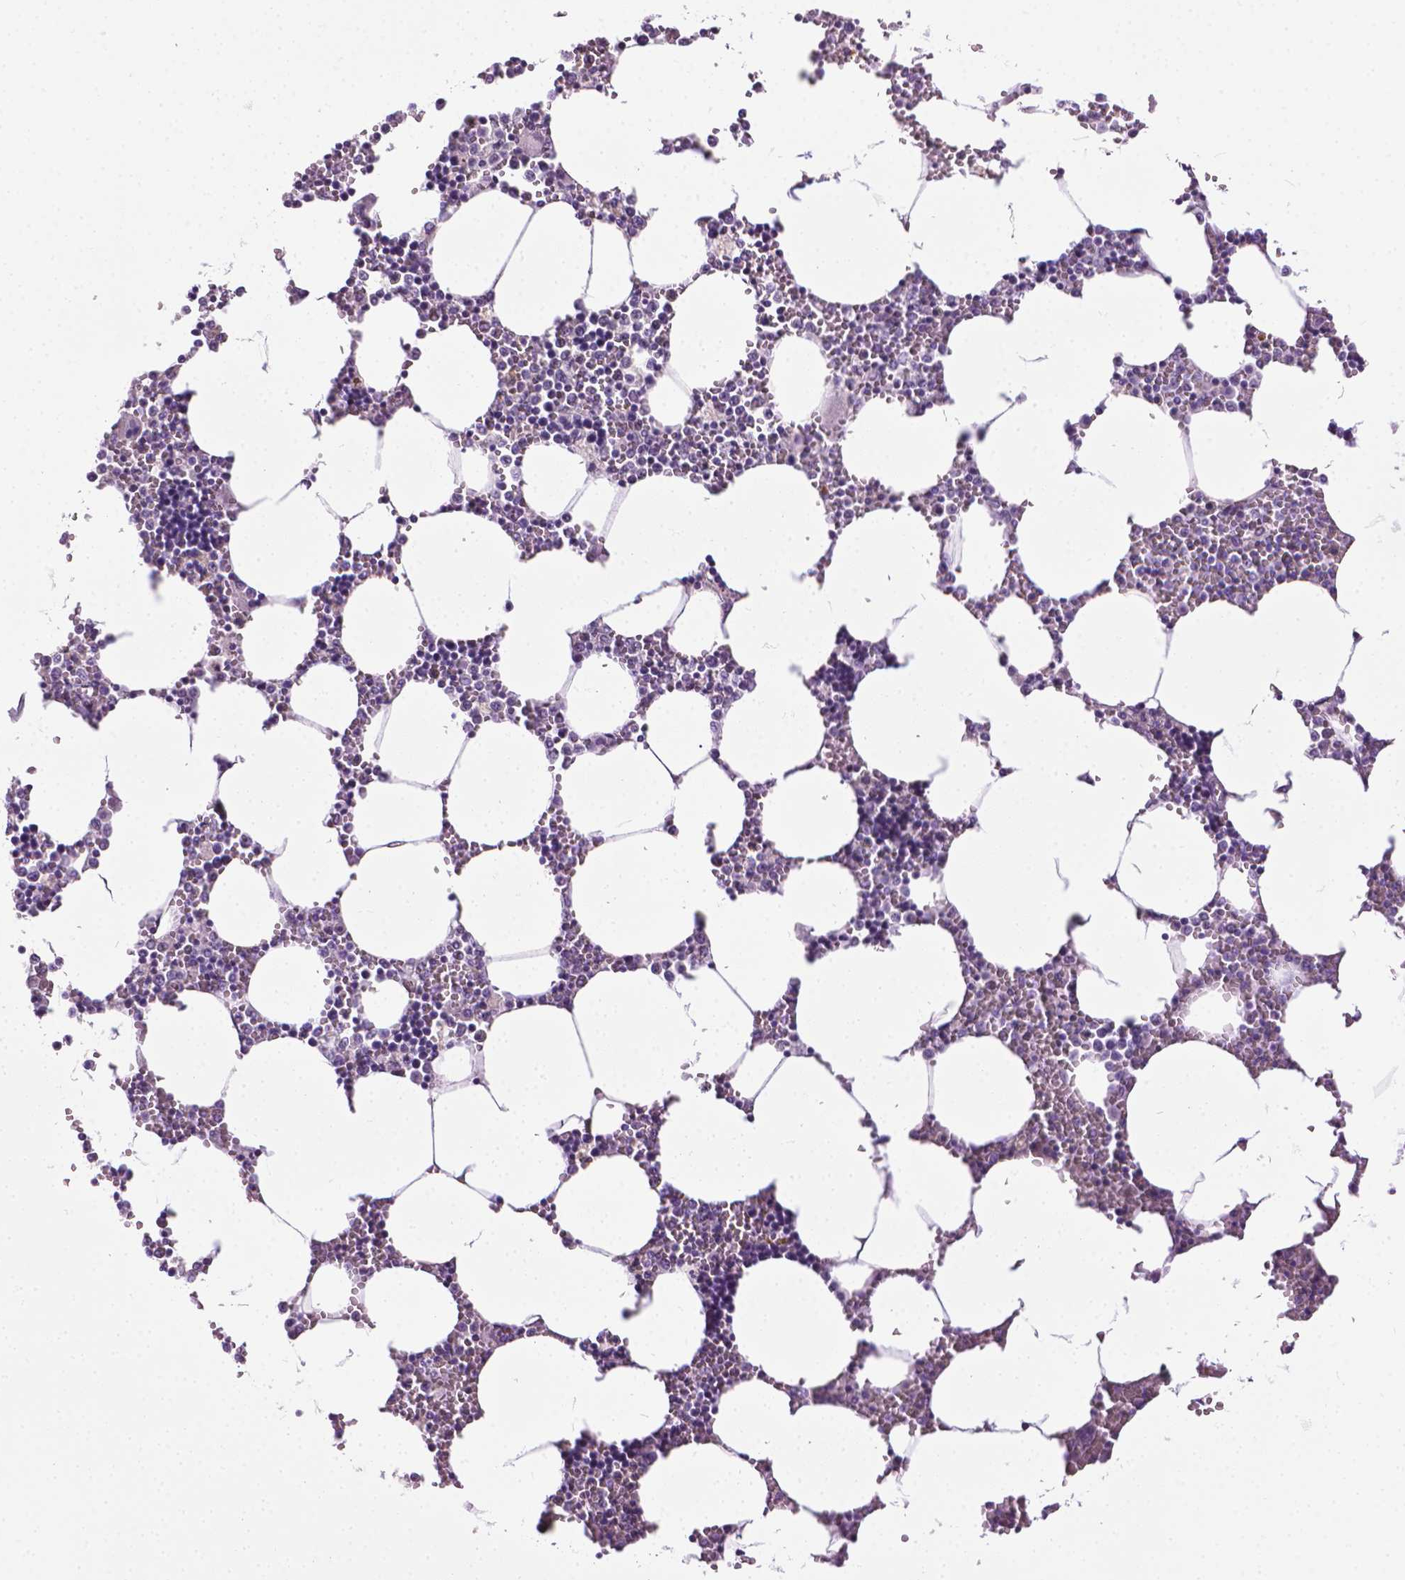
{"staining": {"intensity": "negative", "quantity": "none", "location": "none"}, "tissue": "bone marrow", "cell_type": "Hematopoietic cells", "image_type": "normal", "snomed": [{"axis": "morphology", "description": "Normal tissue, NOS"}, {"axis": "topography", "description": "Bone marrow"}], "caption": "Hematopoietic cells show no significant staining in benign bone marrow.", "gene": "DNAI7", "patient": {"sex": "male", "age": 54}}